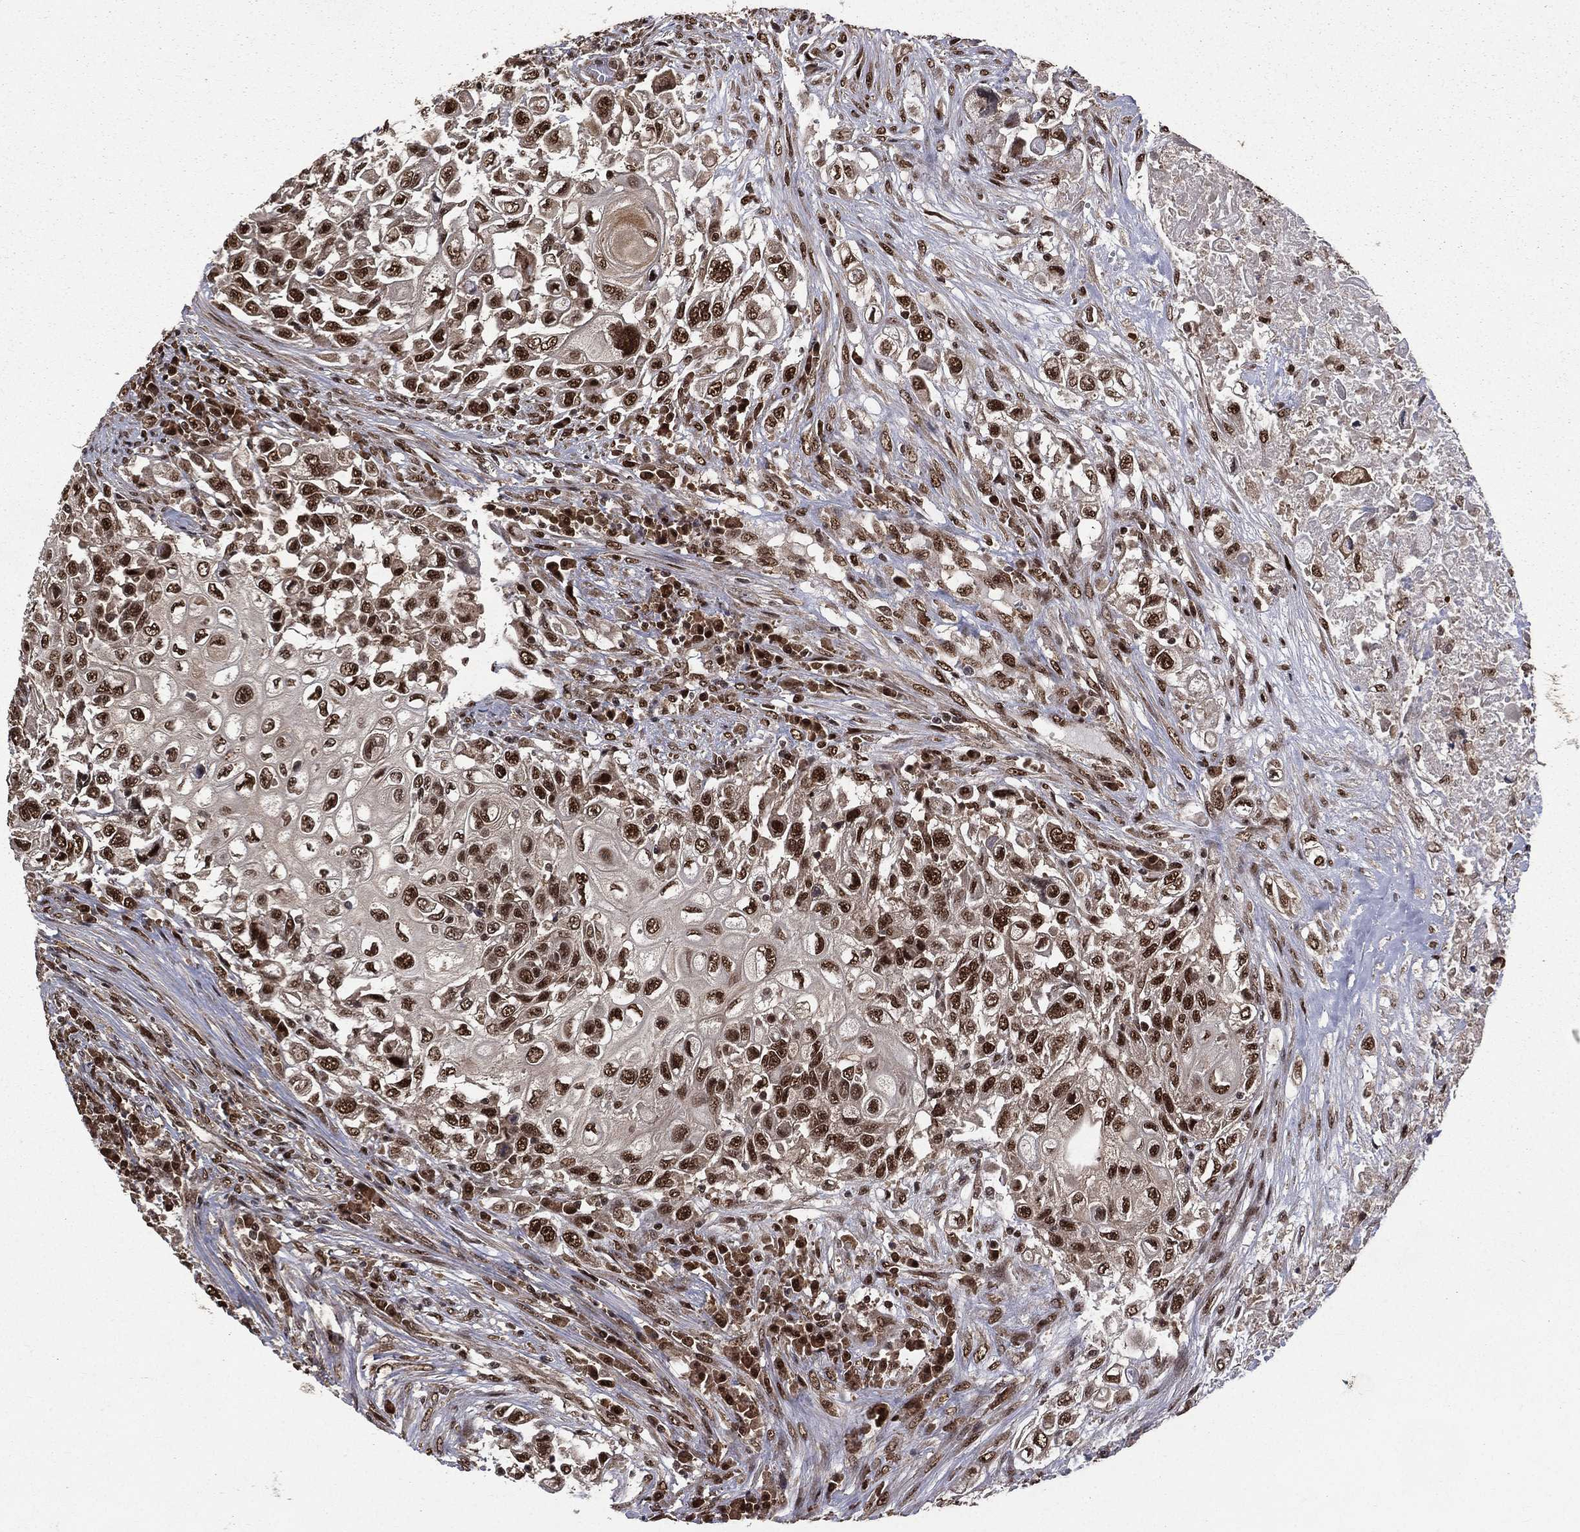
{"staining": {"intensity": "strong", "quantity": ">75%", "location": "nuclear"}, "tissue": "urothelial cancer", "cell_type": "Tumor cells", "image_type": "cancer", "snomed": [{"axis": "morphology", "description": "Urothelial carcinoma, High grade"}, {"axis": "topography", "description": "Urinary bladder"}], "caption": "Immunohistochemical staining of high-grade urothelial carcinoma shows strong nuclear protein staining in about >75% of tumor cells.", "gene": "JMJD6", "patient": {"sex": "female", "age": 56}}